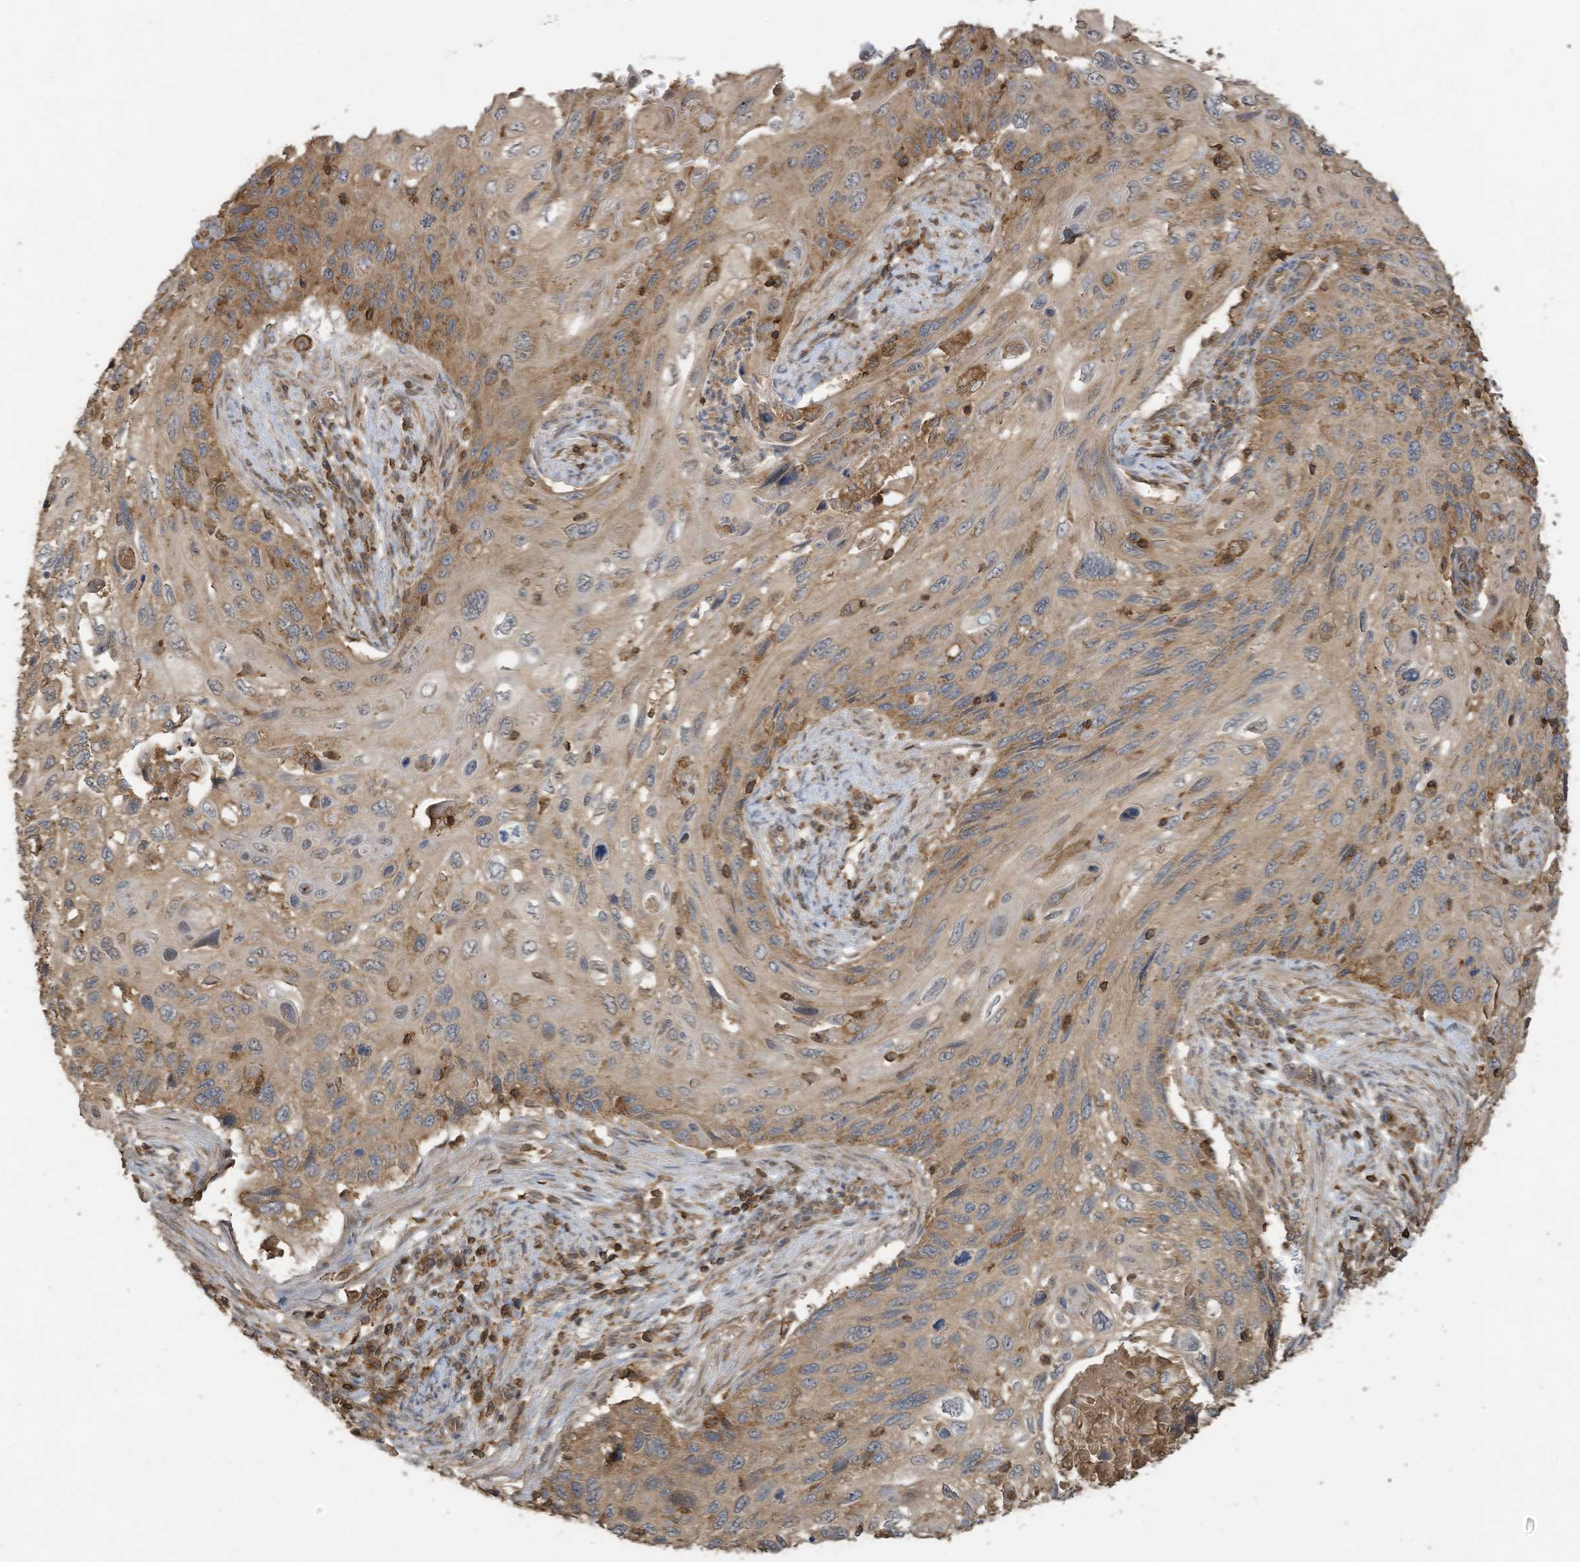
{"staining": {"intensity": "moderate", "quantity": ">75%", "location": "cytoplasmic/membranous"}, "tissue": "cervical cancer", "cell_type": "Tumor cells", "image_type": "cancer", "snomed": [{"axis": "morphology", "description": "Squamous cell carcinoma, NOS"}, {"axis": "topography", "description": "Cervix"}], "caption": "This histopathology image reveals cervical cancer (squamous cell carcinoma) stained with IHC to label a protein in brown. The cytoplasmic/membranous of tumor cells show moderate positivity for the protein. Nuclei are counter-stained blue.", "gene": "COX10", "patient": {"sex": "female", "age": 70}}